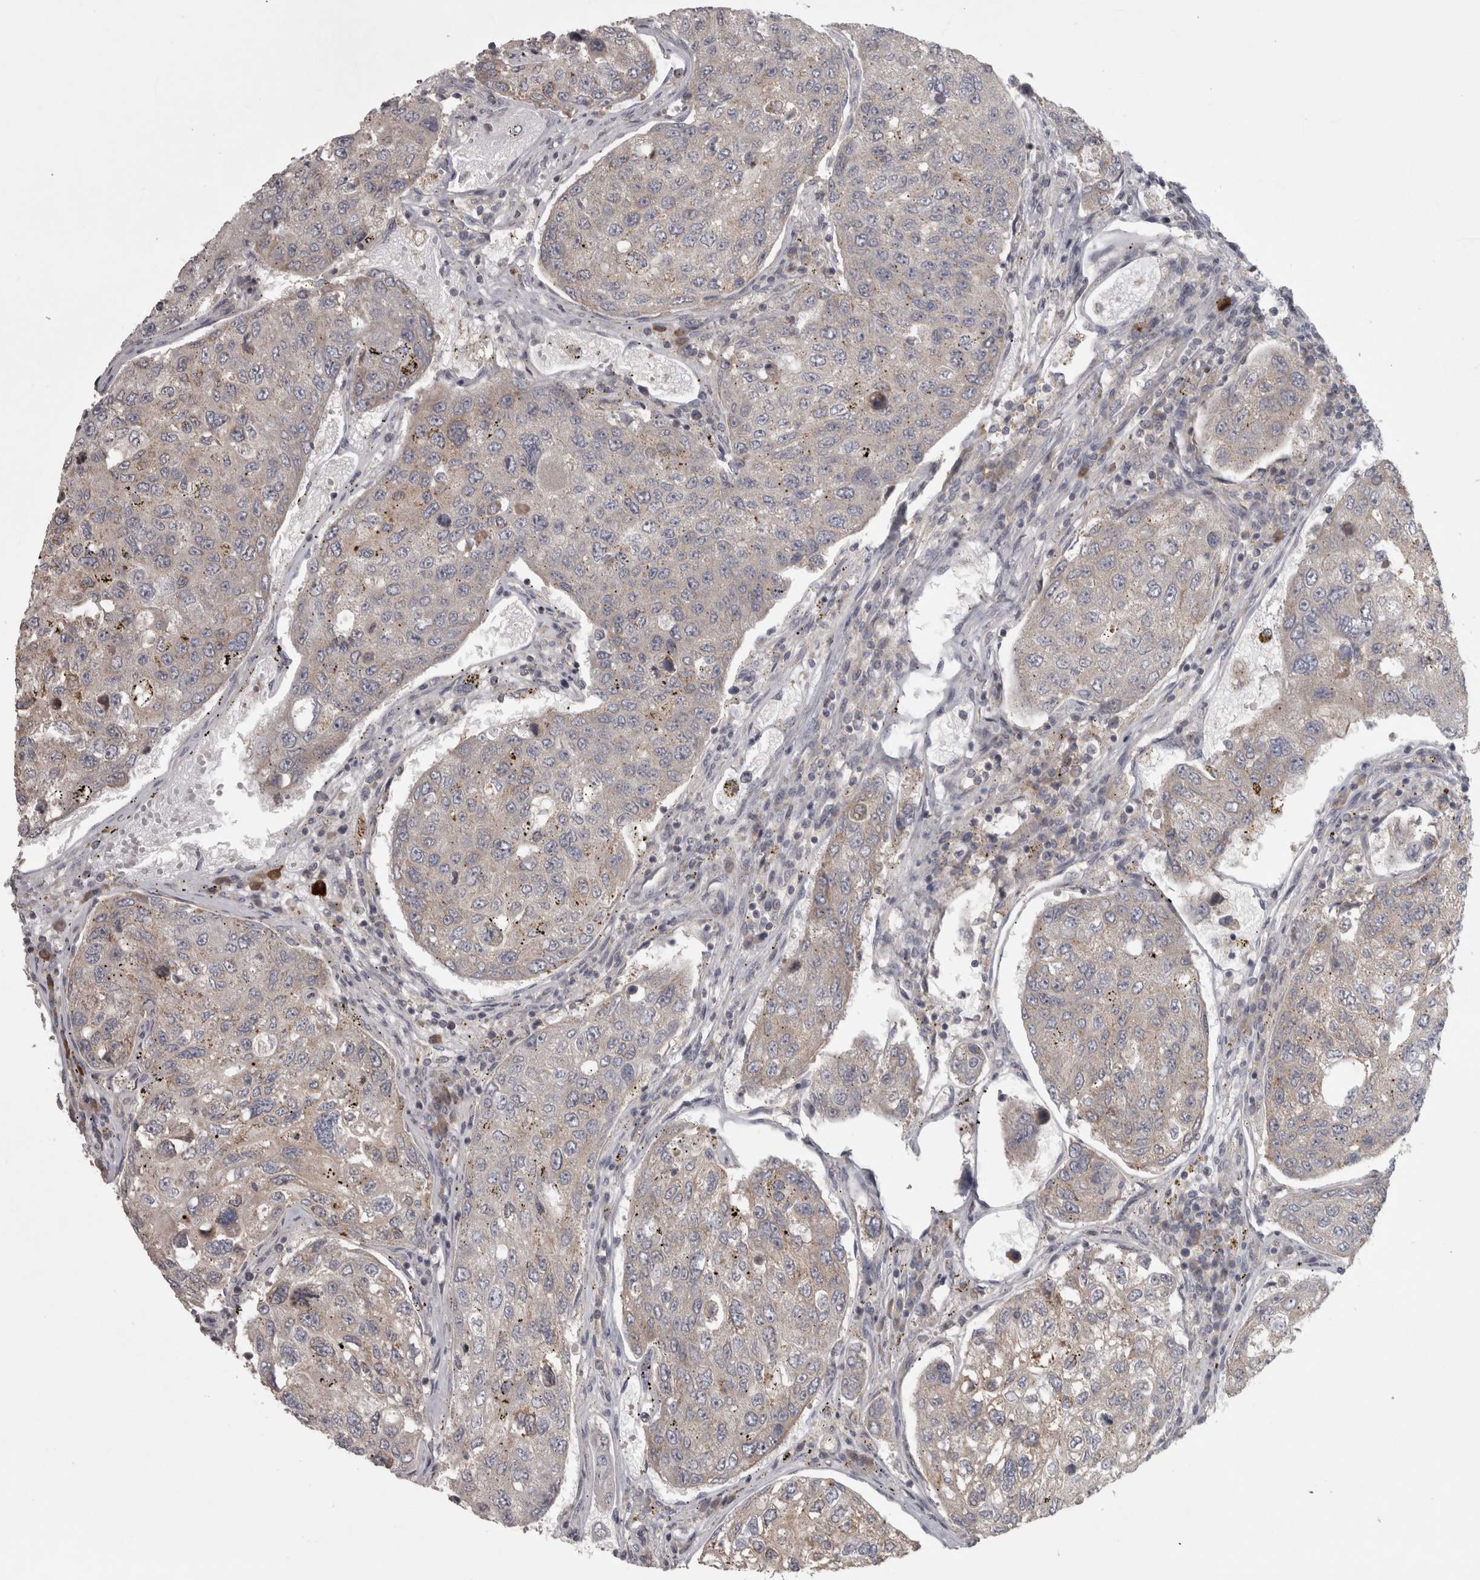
{"staining": {"intensity": "weak", "quantity": "25%-75%", "location": "cytoplasmic/membranous"}, "tissue": "urothelial cancer", "cell_type": "Tumor cells", "image_type": "cancer", "snomed": [{"axis": "morphology", "description": "Urothelial carcinoma, High grade"}, {"axis": "topography", "description": "Lymph node"}, {"axis": "topography", "description": "Urinary bladder"}], "caption": "A brown stain labels weak cytoplasmic/membranous staining of a protein in high-grade urothelial carcinoma tumor cells.", "gene": "SLCO5A1", "patient": {"sex": "male", "age": 51}}